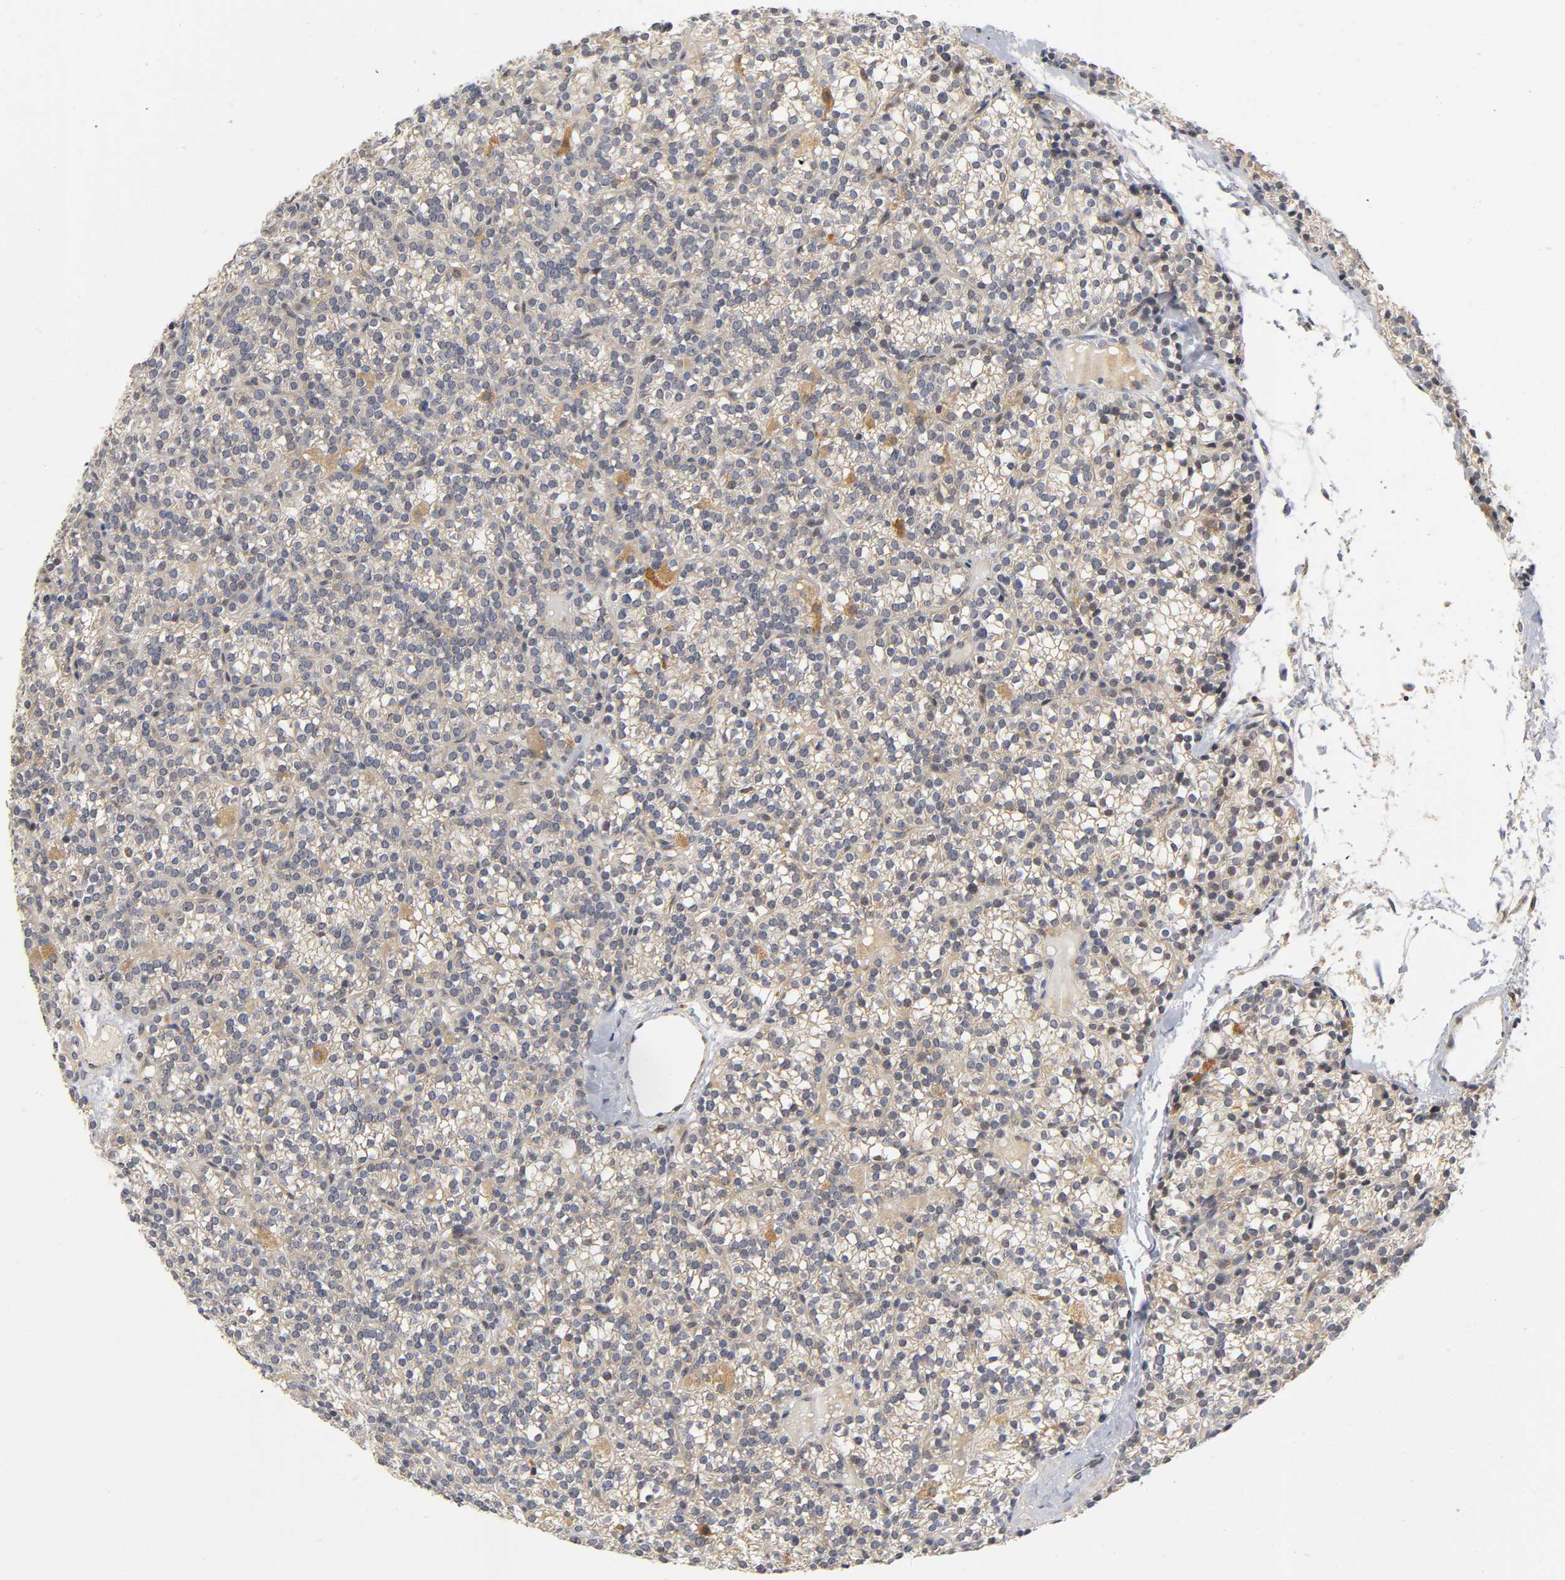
{"staining": {"intensity": "weak", "quantity": ">75%", "location": "cytoplasmic/membranous"}, "tissue": "parathyroid gland", "cell_type": "Glandular cells", "image_type": "normal", "snomed": [{"axis": "morphology", "description": "Normal tissue, NOS"}, {"axis": "topography", "description": "Parathyroid gland"}], "caption": "This photomicrograph demonstrates immunohistochemistry staining of unremarkable parathyroid gland, with low weak cytoplasmic/membranous staining in about >75% of glandular cells.", "gene": "NRP1", "patient": {"sex": "female", "age": 50}}